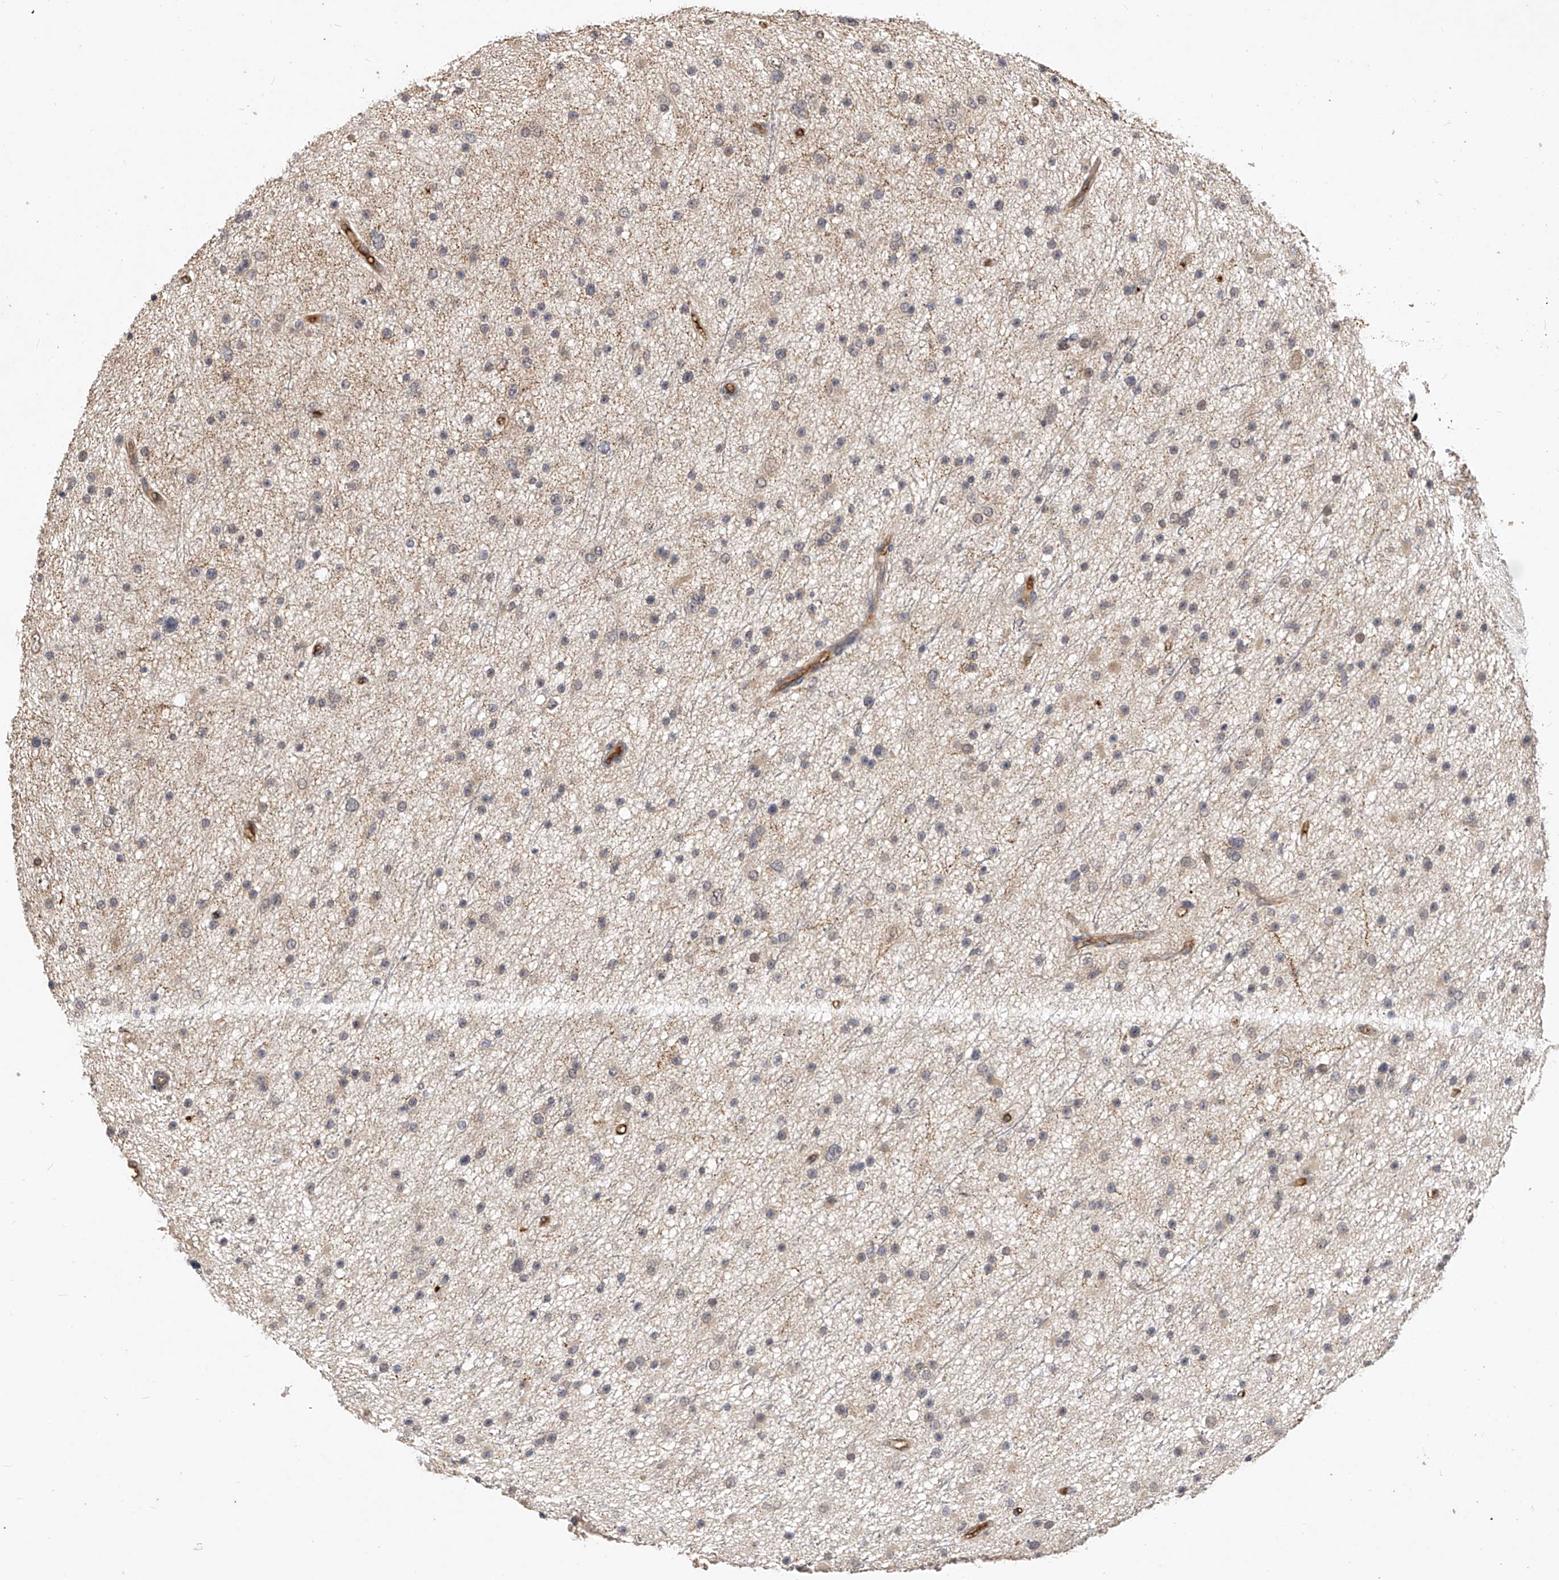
{"staining": {"intensity": "weak", "quantity": "25%-75%", "location": "cytoplasmic/membranous"}, "tissue": "glioma", "cell_type": "Tumor cells", "image_type": "cancer", "snomed": [{"axis": "morphology", "description": "Glioma, malignant, Low grade"}, {"axis": "topography", "description": "Cerebral cortex"}], "caption": "Immunohistochemical staining of glioma shows weak cytoplasmic/membranous protein staining in approximately 25%-75% of tumor cells.", "gene": "CFAP410", "patient": {"sex": "female", "age": 39}}